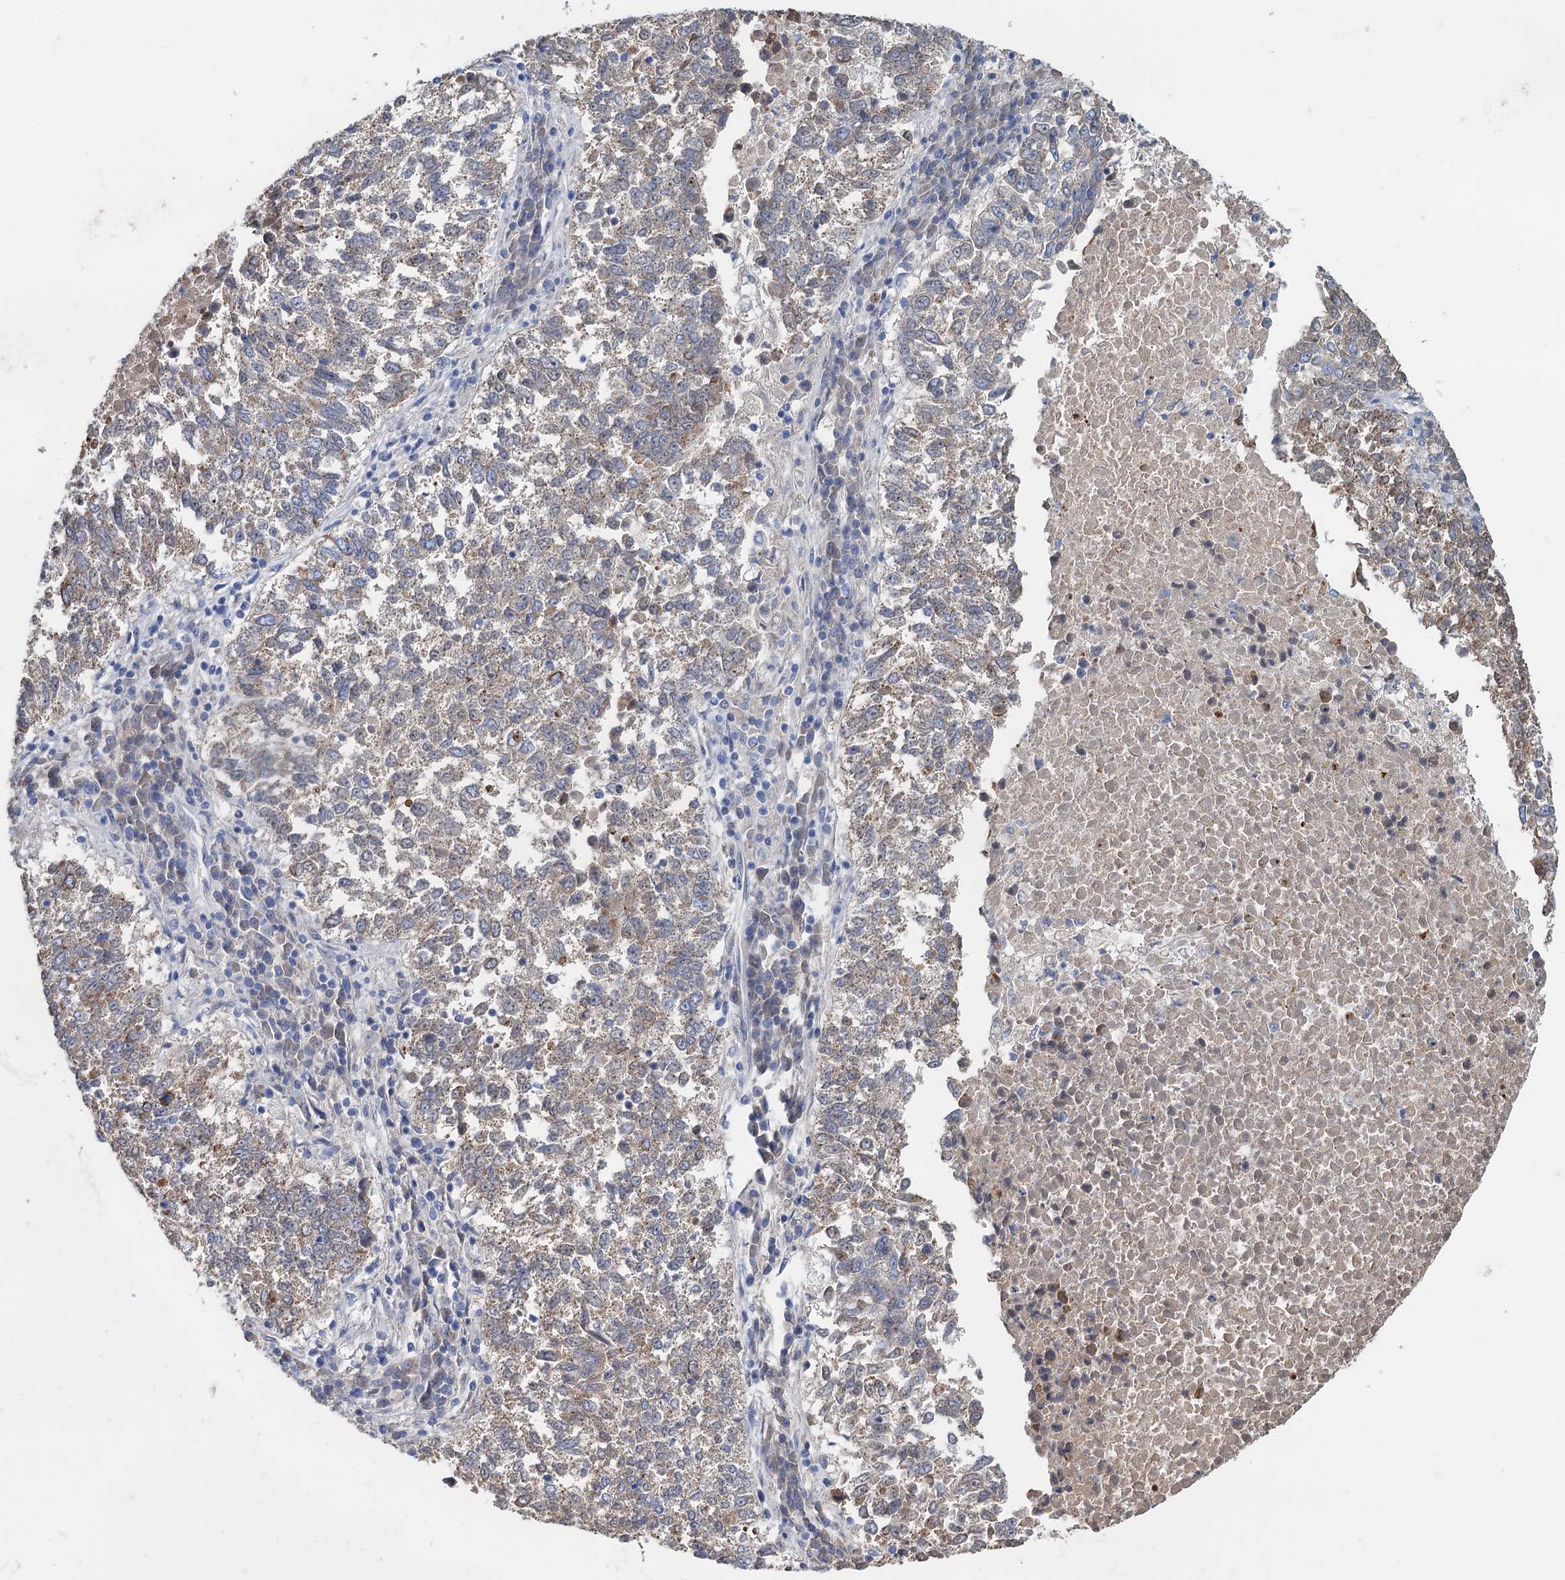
{"staining": {"intensity": "weak", "quantity": ">75%", "location": "cytoplasmic/membranous"}, "tissue": "lung cancer", "cell_type": "Tumor cells", "image_type": "cancer", "snomed": [{"axis": "morphology", "description": "Squamous cell carcinoma, NOS"}, {"axis": "topography", "description": "Lung"}], "caption": "An image of lung squamous cell carcinoma stained for a protein demonstrates weak cytoplasmic/membranous brown staining in tumor cells.", "gene": "SMCO3", "patient": {"sex": "male", "age": 73}}